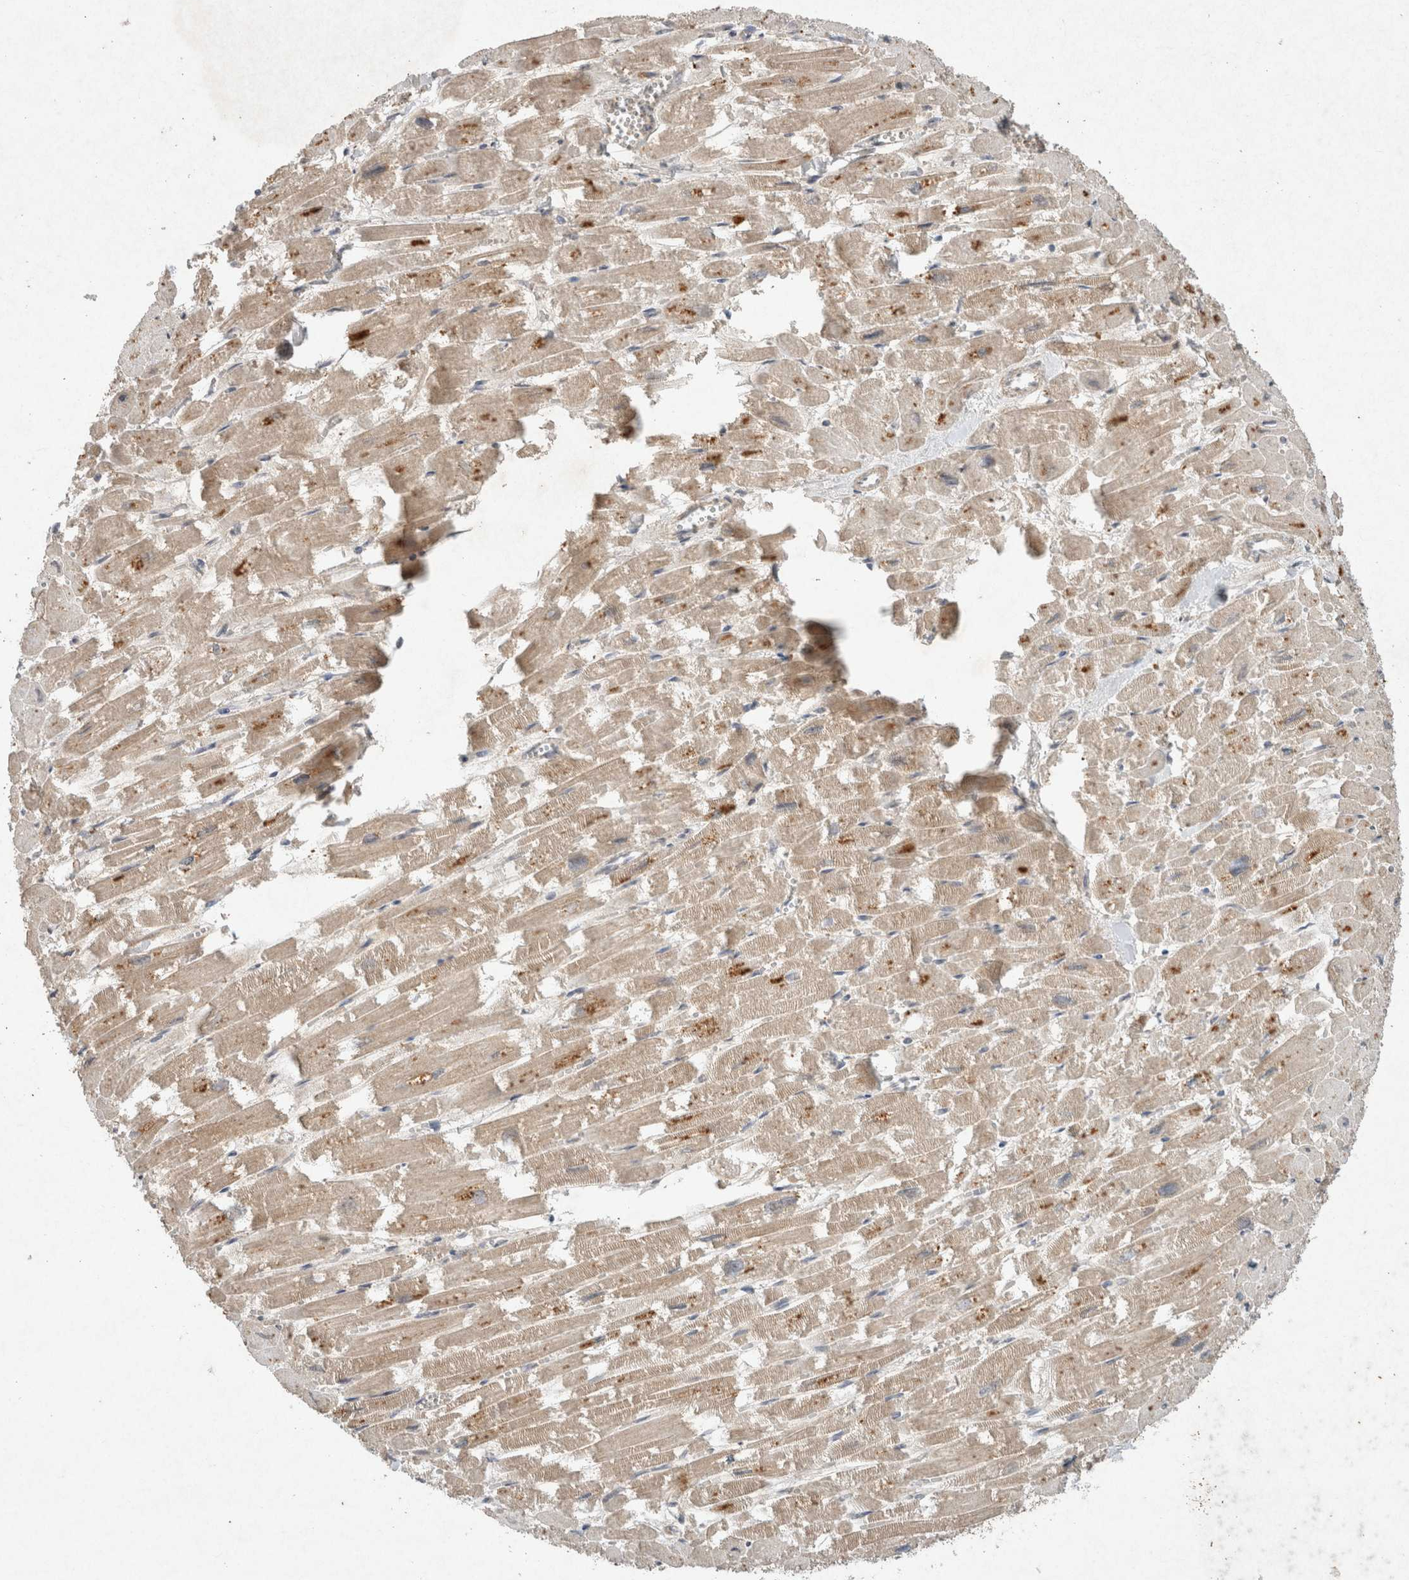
{"staining": {"intensity": "weak", "quantity": "25%-75%", "location": "cytoplasmic/membranous"}, "tissue": "heart muscle", "cell_type": "Cardiomyocytes", "image_type": "normal", "snomed": [{"axis": "morphology", "description": "Normal tissue, NOS"}, {"axis": "topography", "description": "Heart"}], "caption": "Unremarkable heart muscle reveals weak cytoplasmic/membranous expression in approximately 25%-75% of cardiomyocytes.", "gene": "LOXL2", "patient": {"sex": "male", "age": 54}}